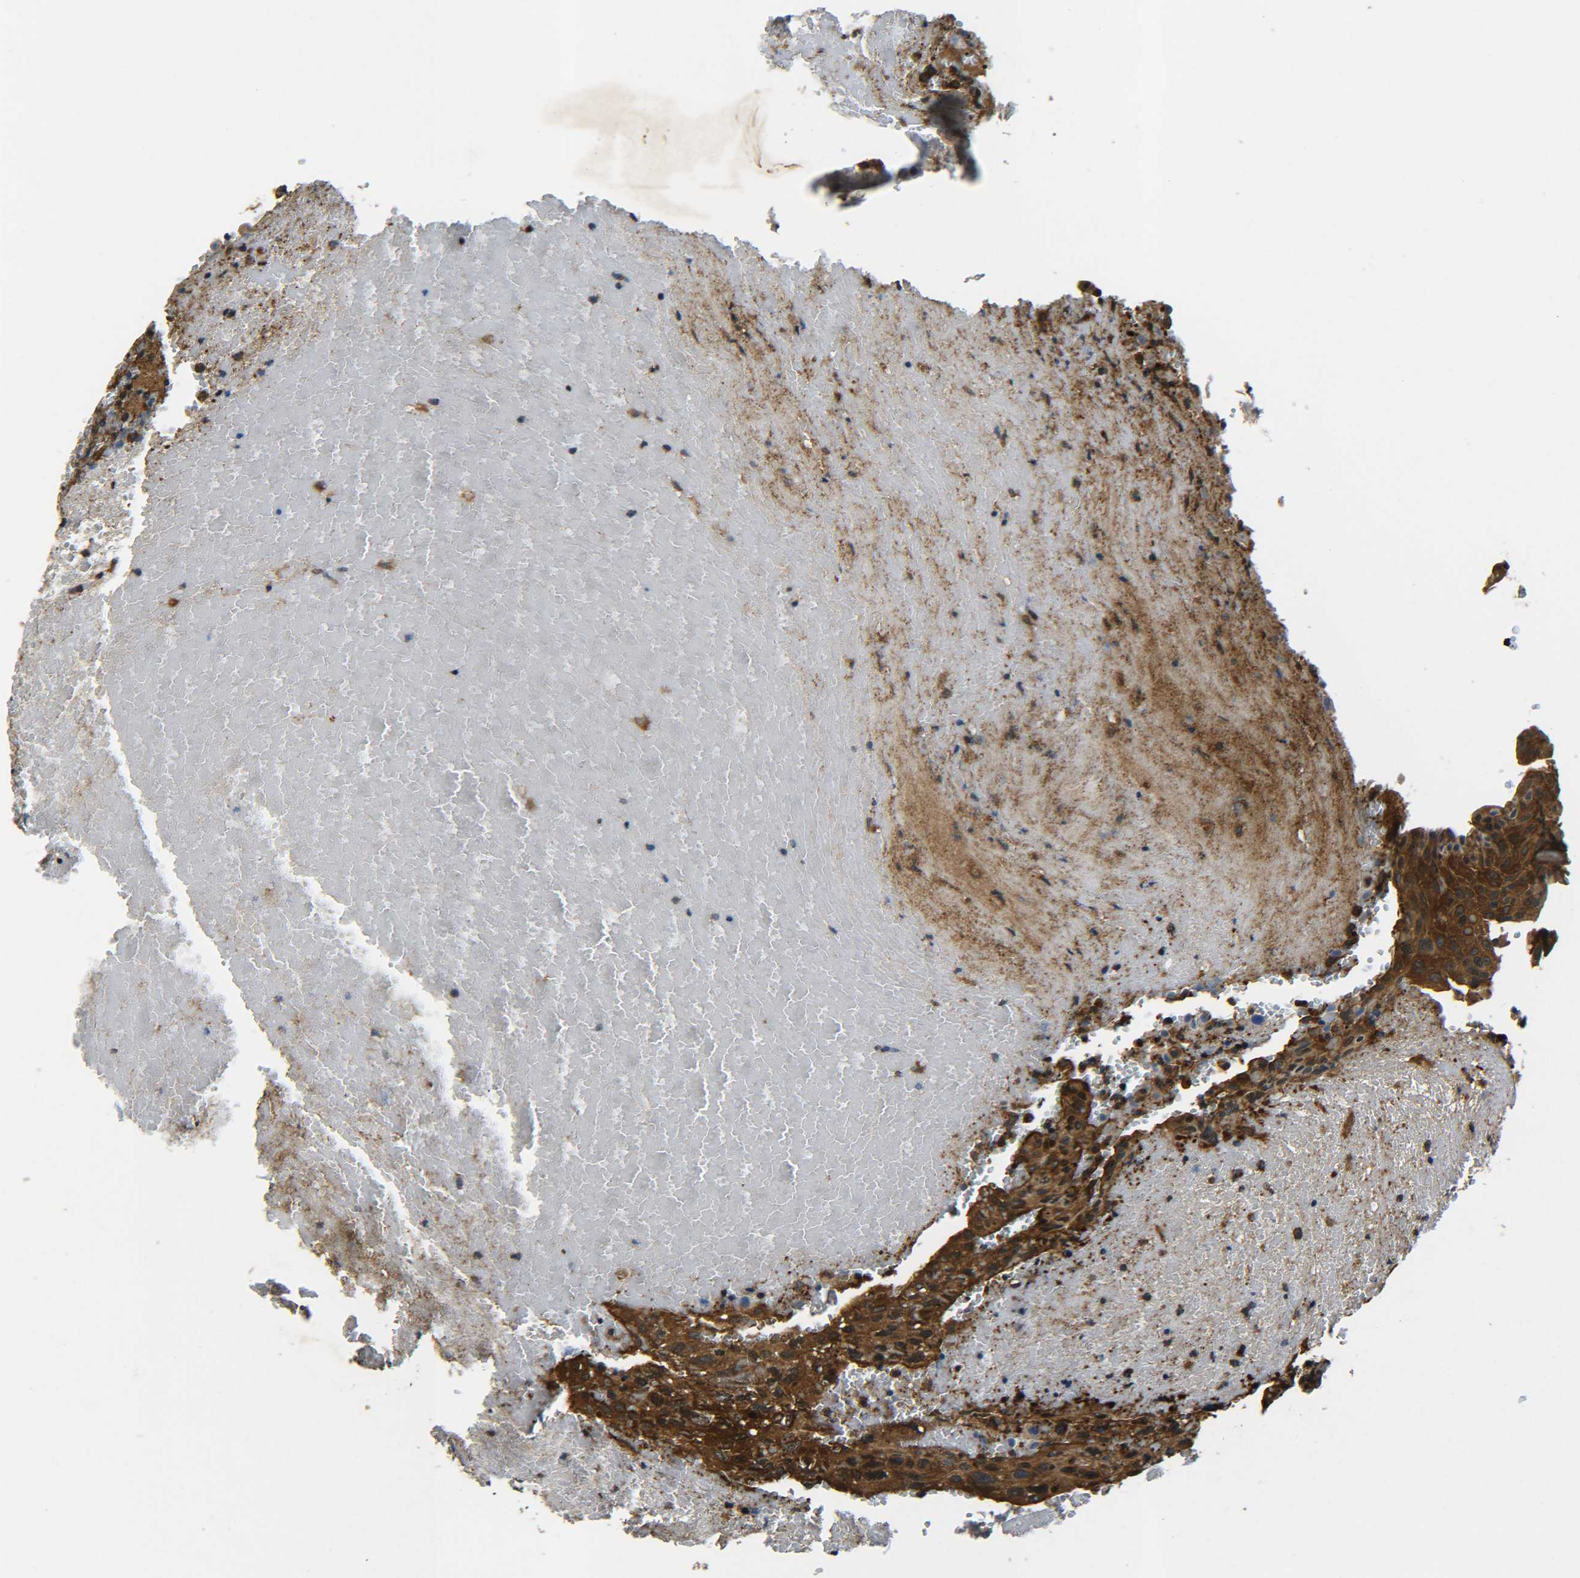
{"staining": {"intensity": "strong", "quantity": ">75%", "location": "cytoplasmic/membranous"}, "tissue": "urothelial cancer", "cell_type": "Tumor cells", "image_type": "cancer", "snomed": [{"axis": "morphology", "description": "Urothelial carcinoma, High grade"}, {"axis": "topography", "description": "Urinary bladder"}], "caption": "Strong cytoplasmic/membranous expression for a protein is seen in approximately >75% of tumor cells of urothelial cancer using immunohistochemistry.", "gene": "PREB", "patient": {"sex": "male", "age": 66}}